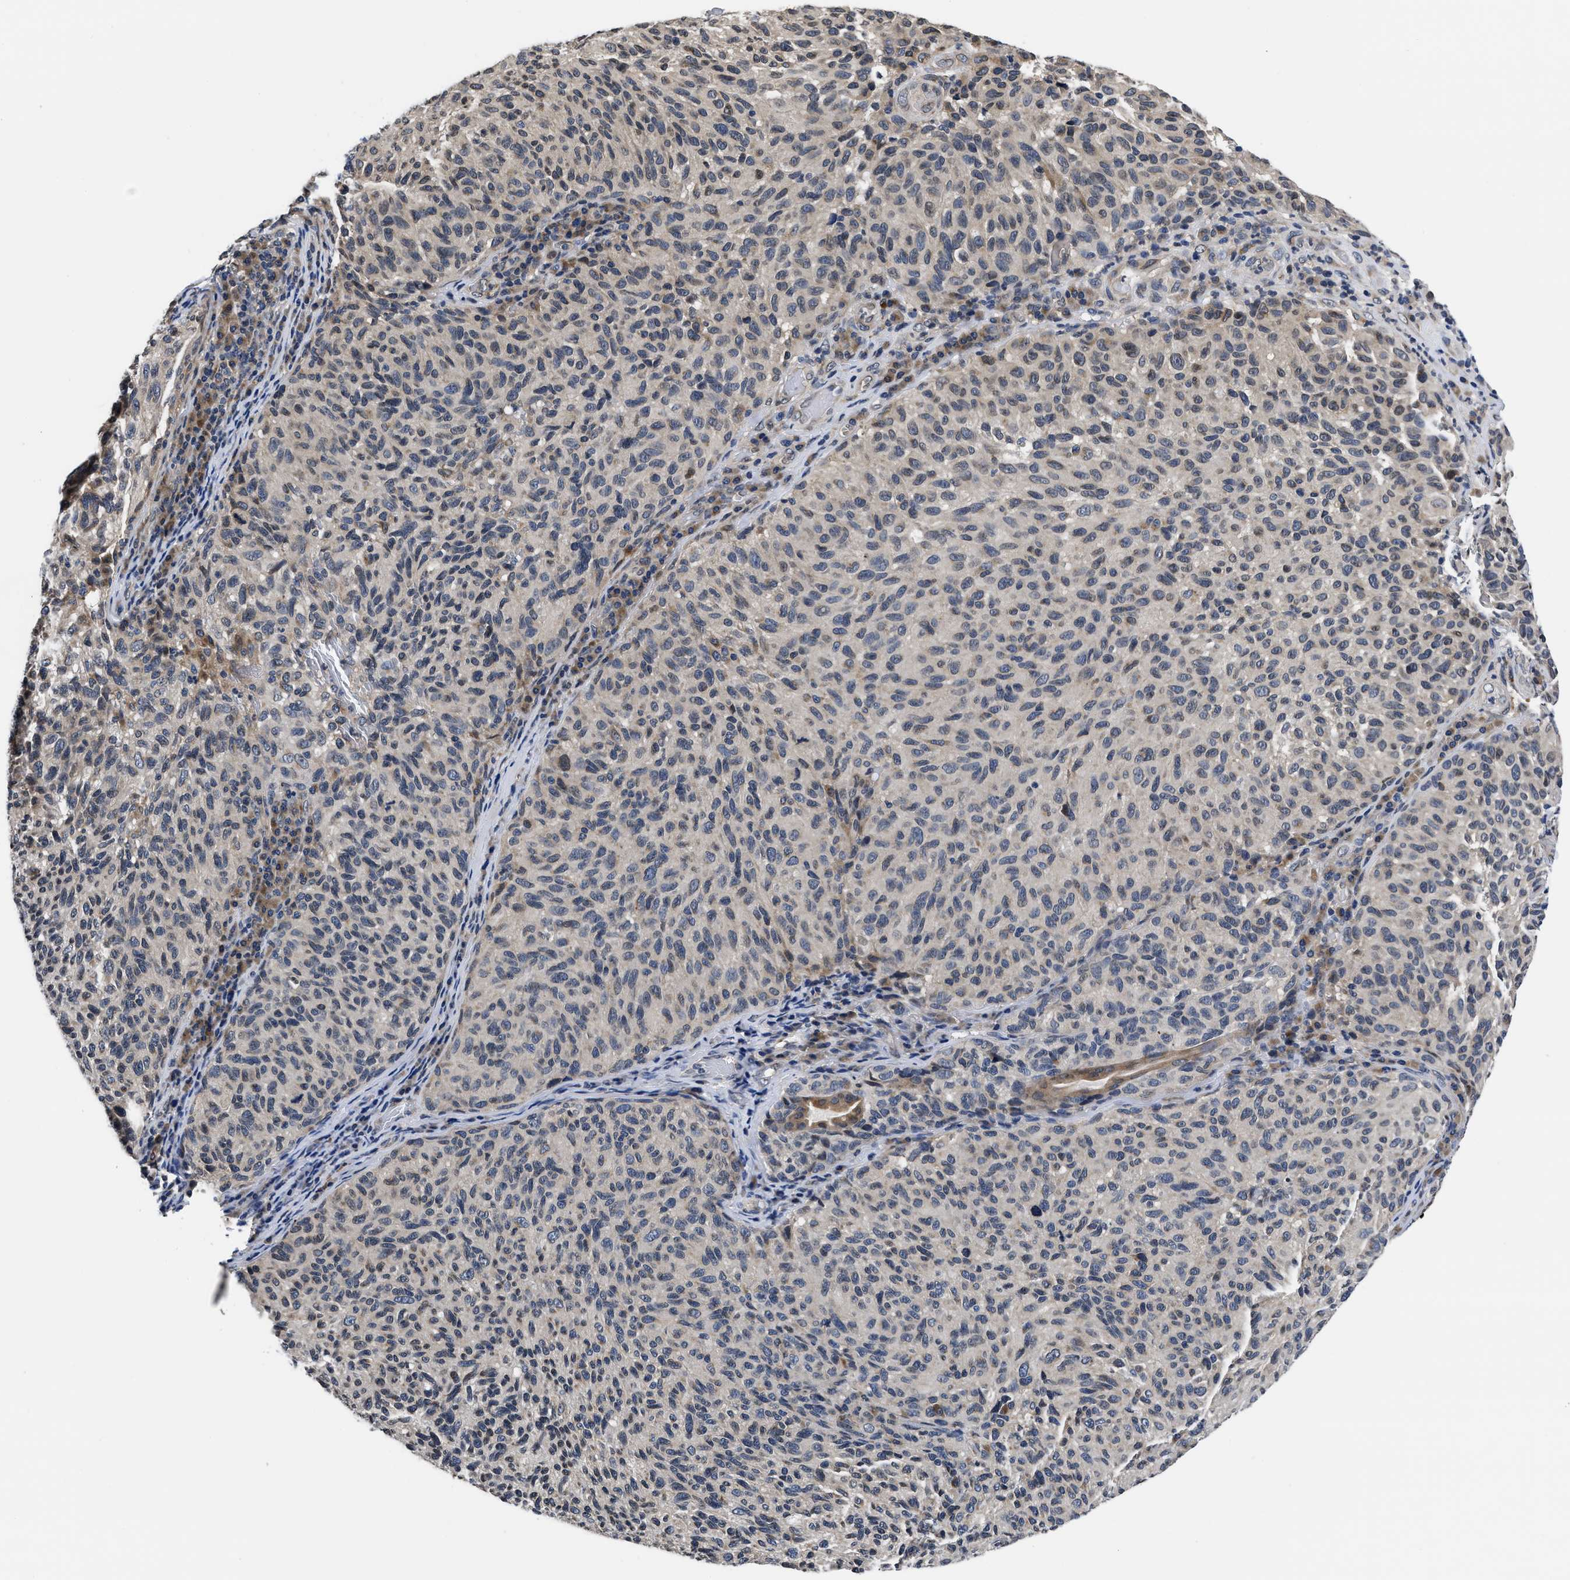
{"staining": {"intensity": "weak", "quantity": "<25%", "location": "cytoplasmic/membranous,nuclear"}, "tissue": "melanoma", "cell_type": "Tumor cells", "image_type": "cancer", "snomed": [{"axis": "morphology", "description": "Malignant melanoma, NOS"}, {"axis": "topography", "description": "Skin"}], "caption": "IHC of human melanoma shows no positivity in tumor cells.", "gene": "SNX10", "patient": {"sex": "female", "age": 73}}